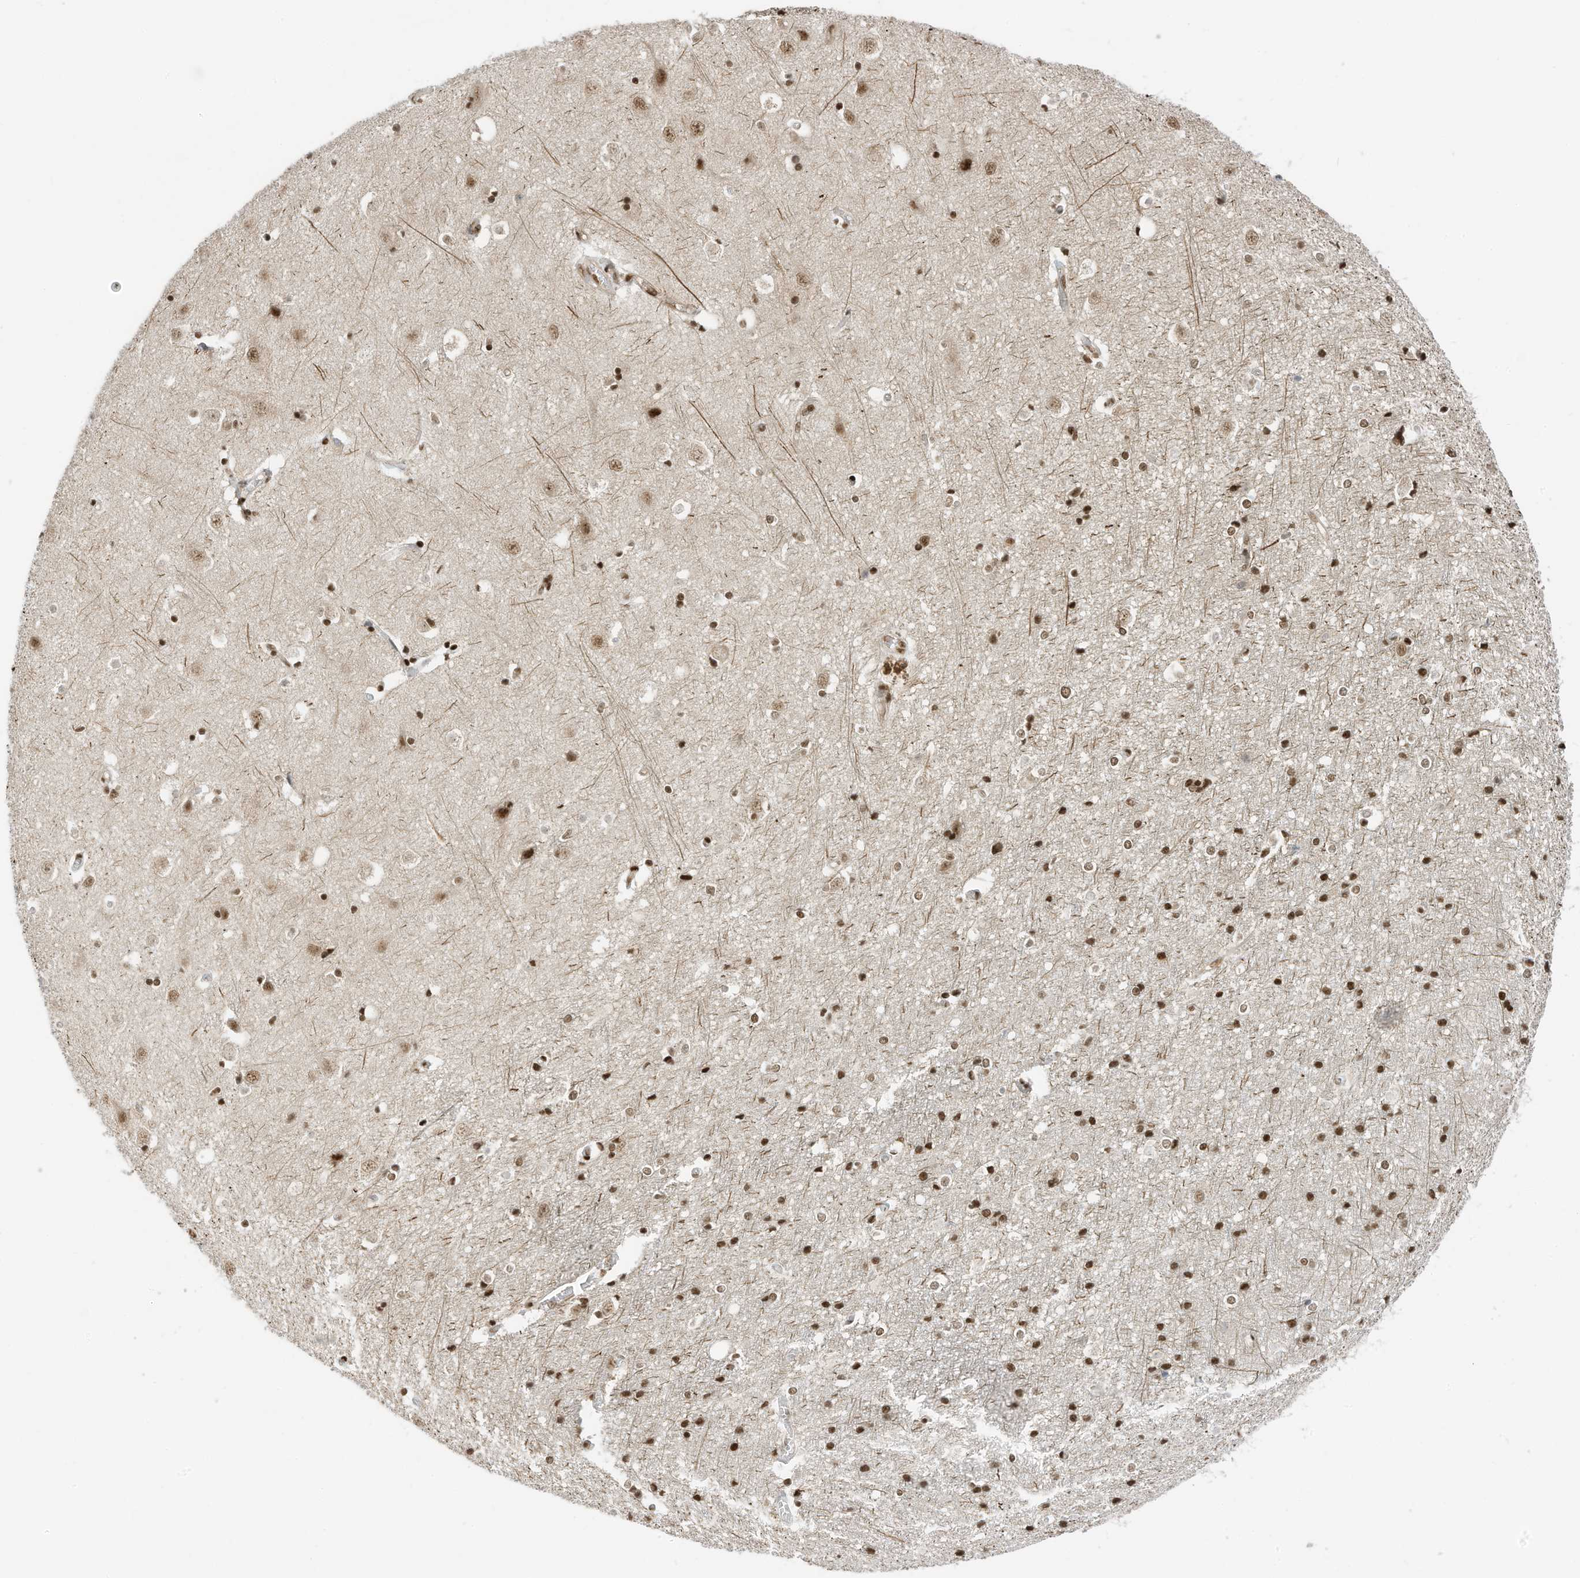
{"staining": {"intensity": "moderate", "quantity": "25%-75%", "location": "nuclear"}, "tissue": "cerebral cortex", "cell_type": "Endothelial cells", "image_type": "normal", "snomed": [{"axis": "morphology", "description": "Normal tissue, NOS"}, {"axis": "topography", "description": "Cerebral cortex"}], "caption": "DAB (3,3'-diaminobenzidine) immunohistochemical staining of benign human cerebral cortex shows moderate nuclear protein expression in about 25%-75% of endothelial cells.", "gene": "AURKAIP1", "patient": {"sex": "male", "age": 54}}